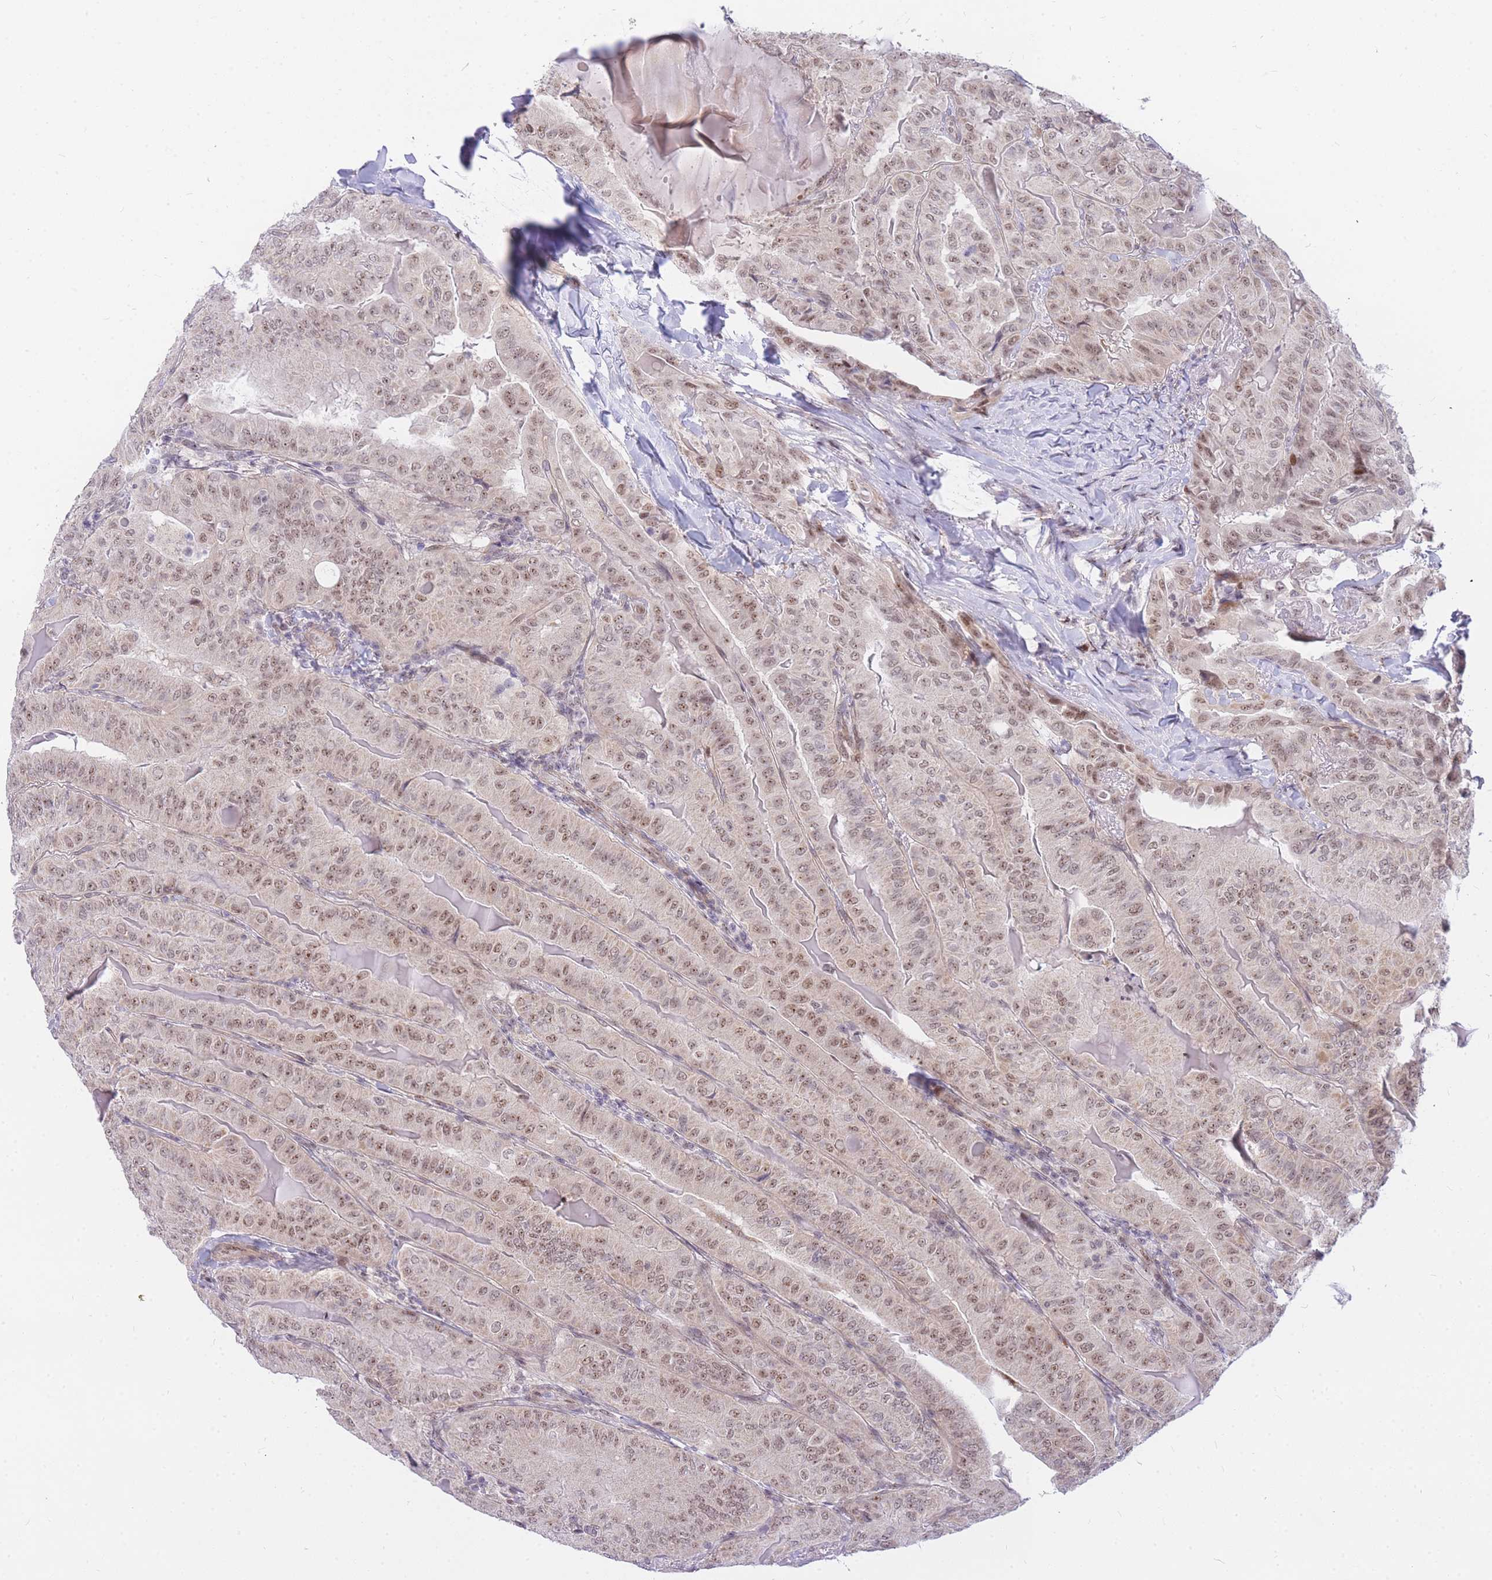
{"staining": {"intensity": "moderate", "quantity": ">75%", "location": "nuclear"}, "tissue": "thyroid cancer", "cell_type": "Tumor cells", "image_type": "cancer", "snomed": [{"axis": "morphology", "description": "Papillary adenocarcinoma, NOS"}, {"axis": "topography", "description": "Thyroid gland"}], "caption": "Thyroid papillary adenocarcinoma stained with immunohistochemistry demonstrates moderate nuclear positivity in about >75% of tumor cells. Nuclei are stained in blue.", "gene": "TLE2", "patient": {"sex": "female", "age": 68}}